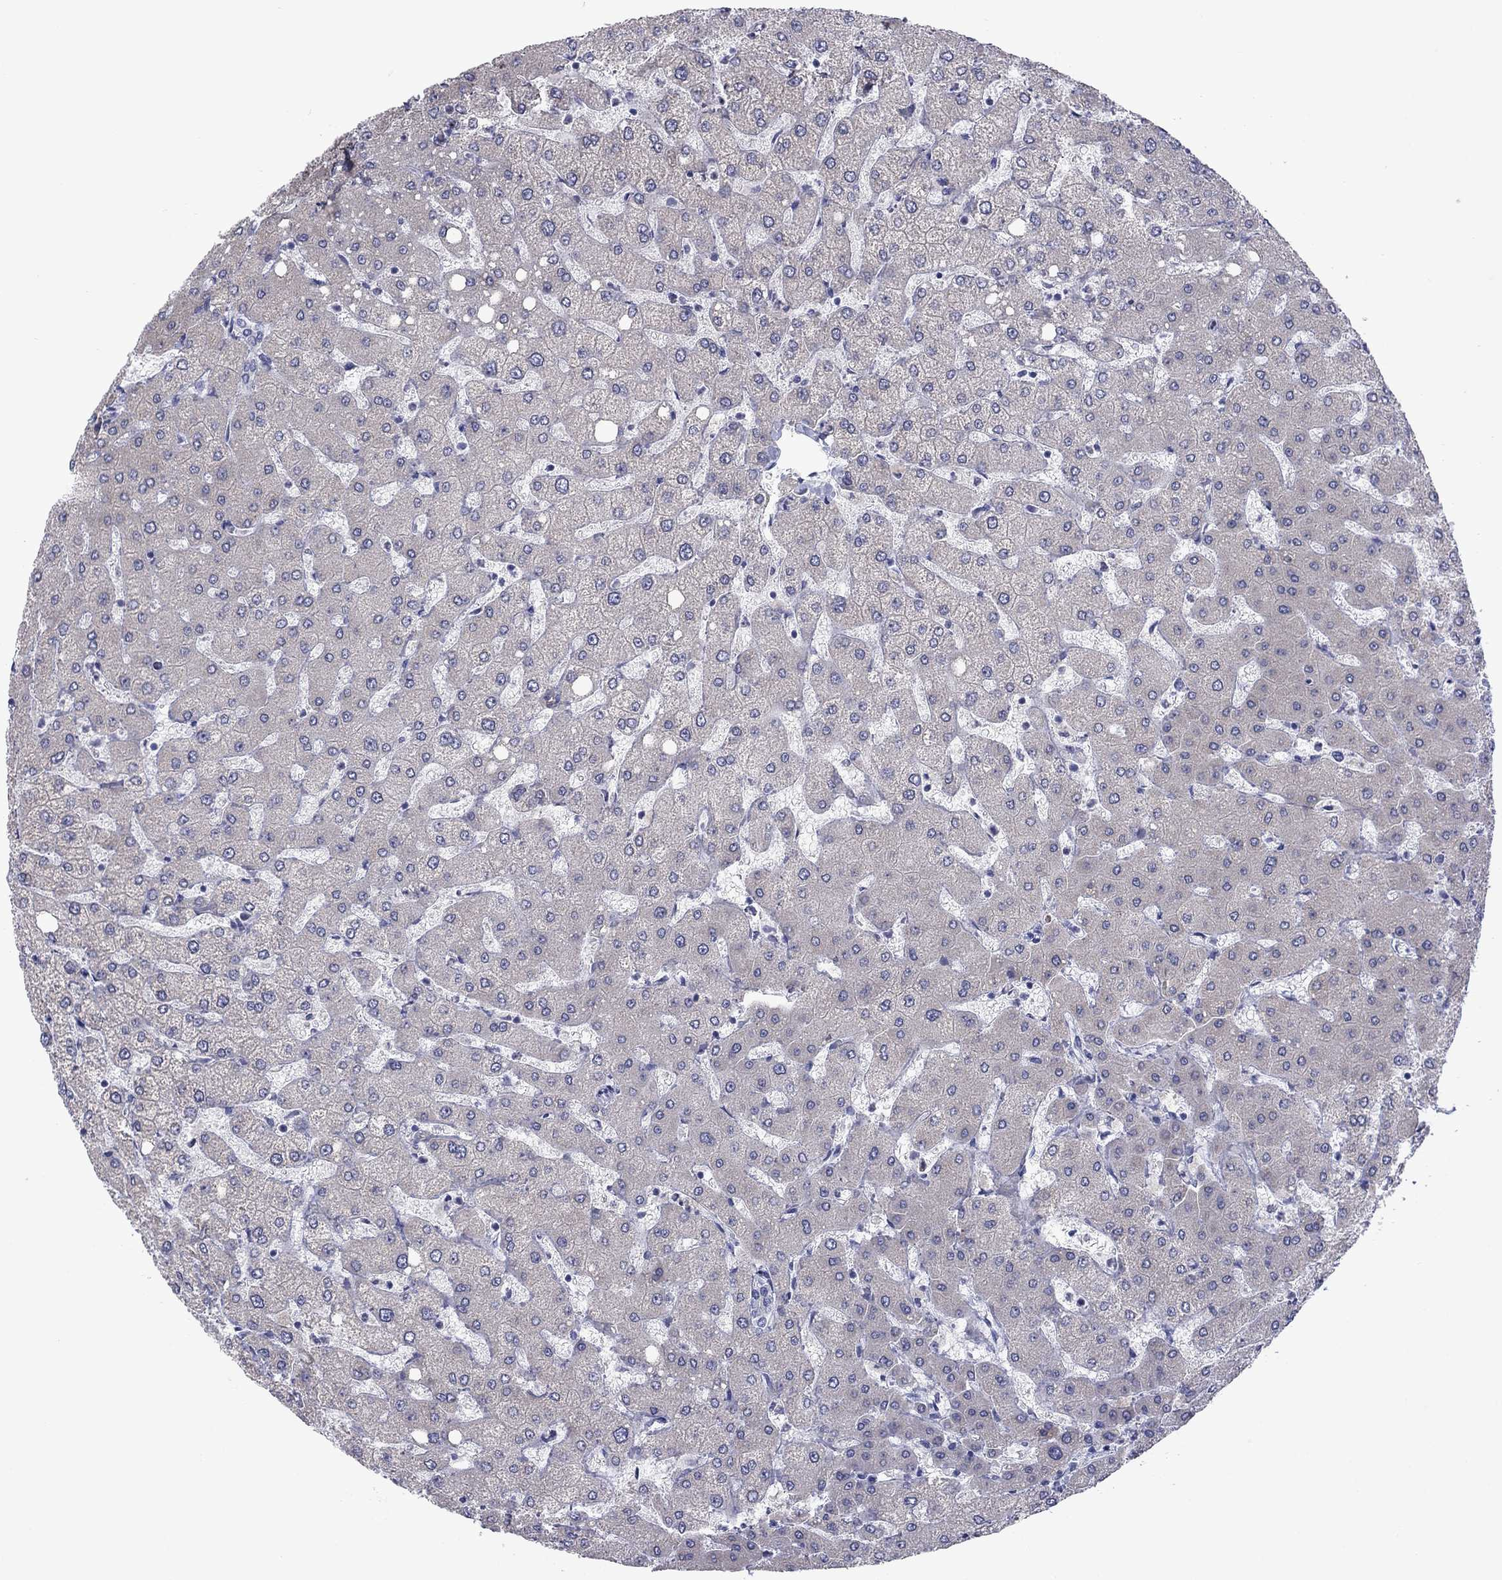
{"staining": {"intensity": "negative", "quantity": "none", "location": "none"}, "tissue": "liver", "cell_type": "Cholangiocytes", "image_type": "normal", "snomed": [{"axis": "morphology", "description": "Normal tissue, NOS"}, {"axis": "topography", "description": "Liver"}], "caption": "IHC micrograph of normal liver stained for a protein (brown), which demonstrates no staining in cholangiocytes.", "gene": "TMPRSS11A", "patient": {"sex": "female", "age": 54}}